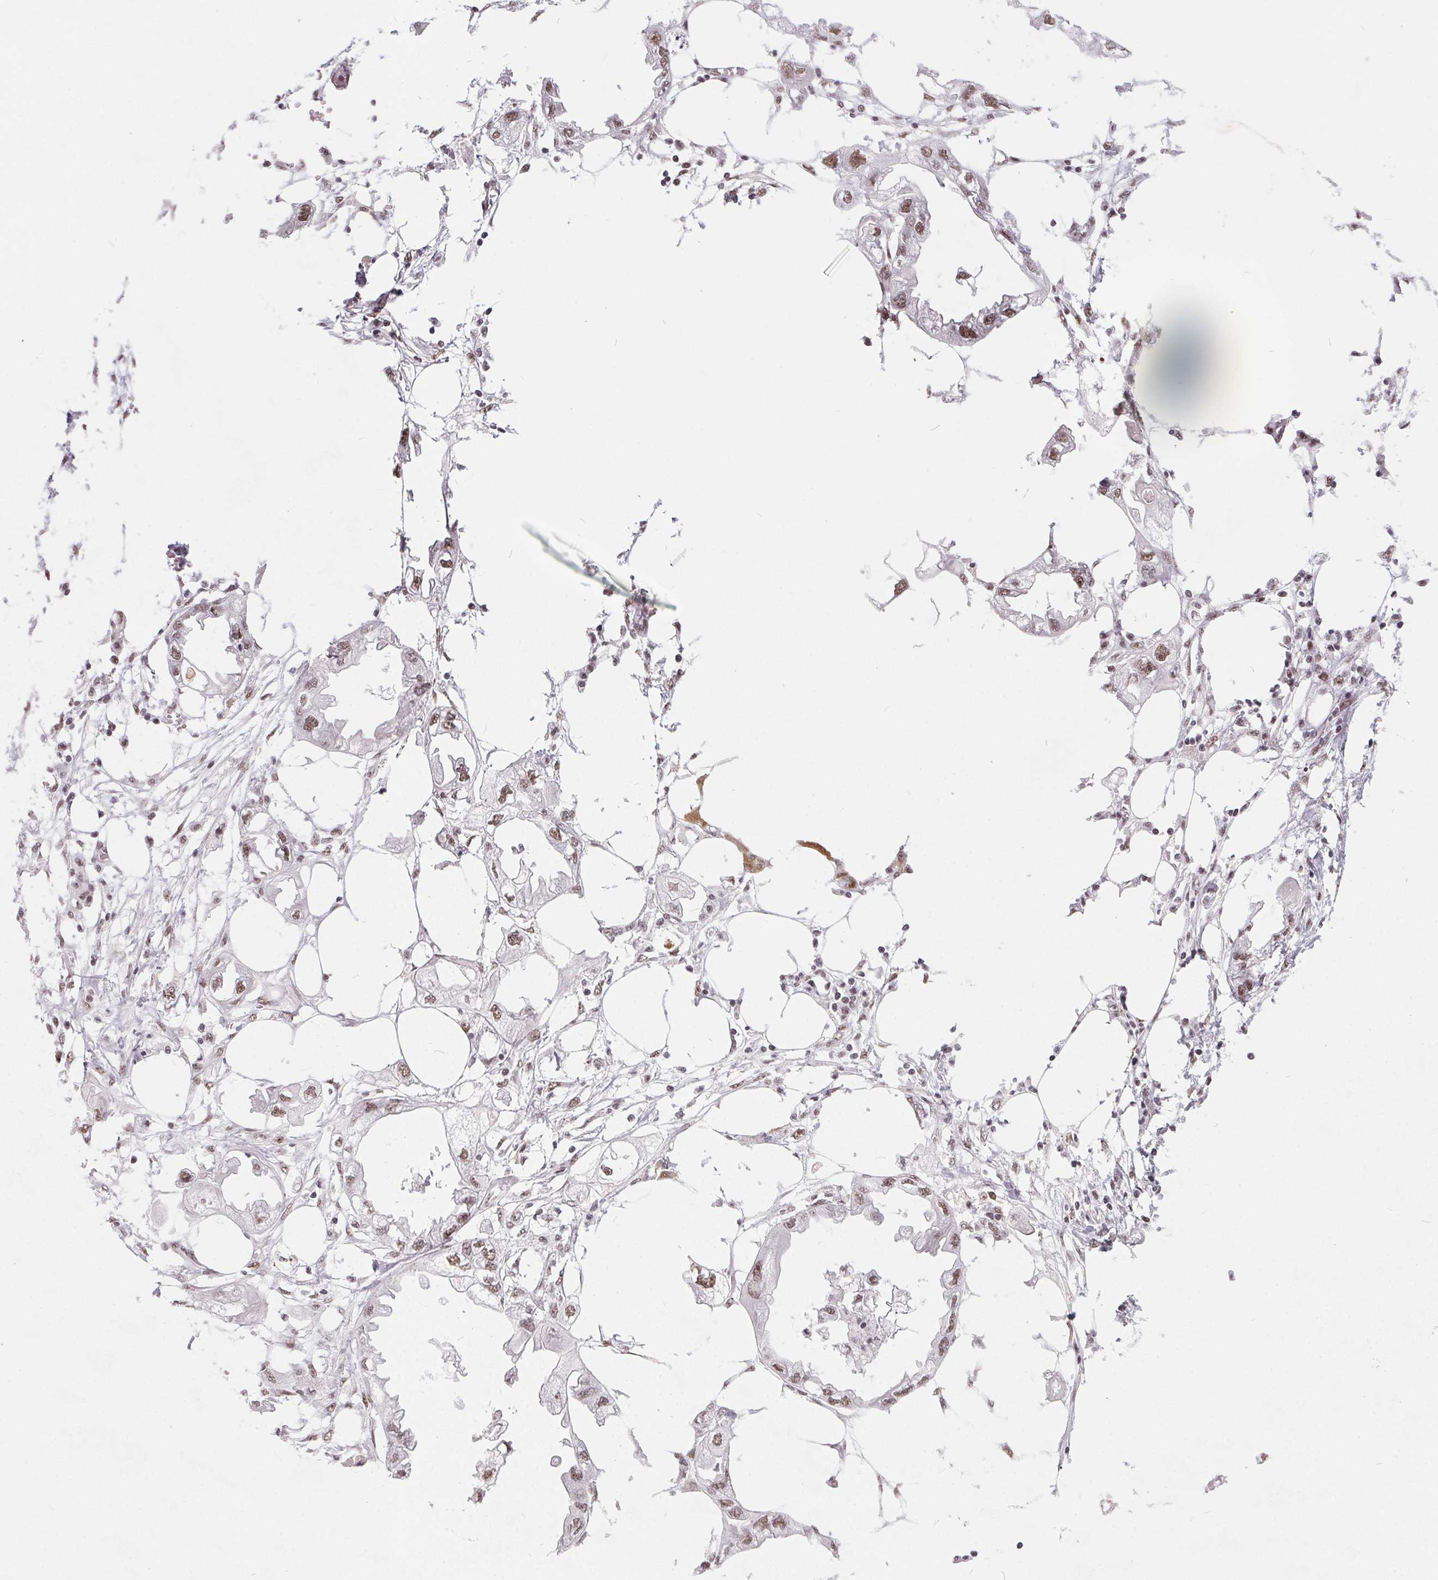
{"staining": {"intensity": "moderate", "quantity": ">75%", "location": "nuclear"}, "tissue": "endometrial cancer", "cell_type": "Tumor cells", "image_type": "cancer", "snomed": [{"axis": "morphology", "description": "Adenocarcinoma, NOS"}, {"axis": "morphology", "description": "Adenocarcinoma, metastatic, NOS"}, {"axis": "topography", "description": "Adipose tissue"}, {"axis": "topography", "description": "Endometrium"}], "caption": "The photomicrograph displays a brown stain indicating the presence of a protein in the nuclear of tumor cells in adenocarcinoma (endometrial). The staining was performed using DAB, with brown indicating positive protein expression. Nuclei are stained blue with hematoxylin.", "gene": "TCERG1", "patient": {"sex": "female", "age": 67}}